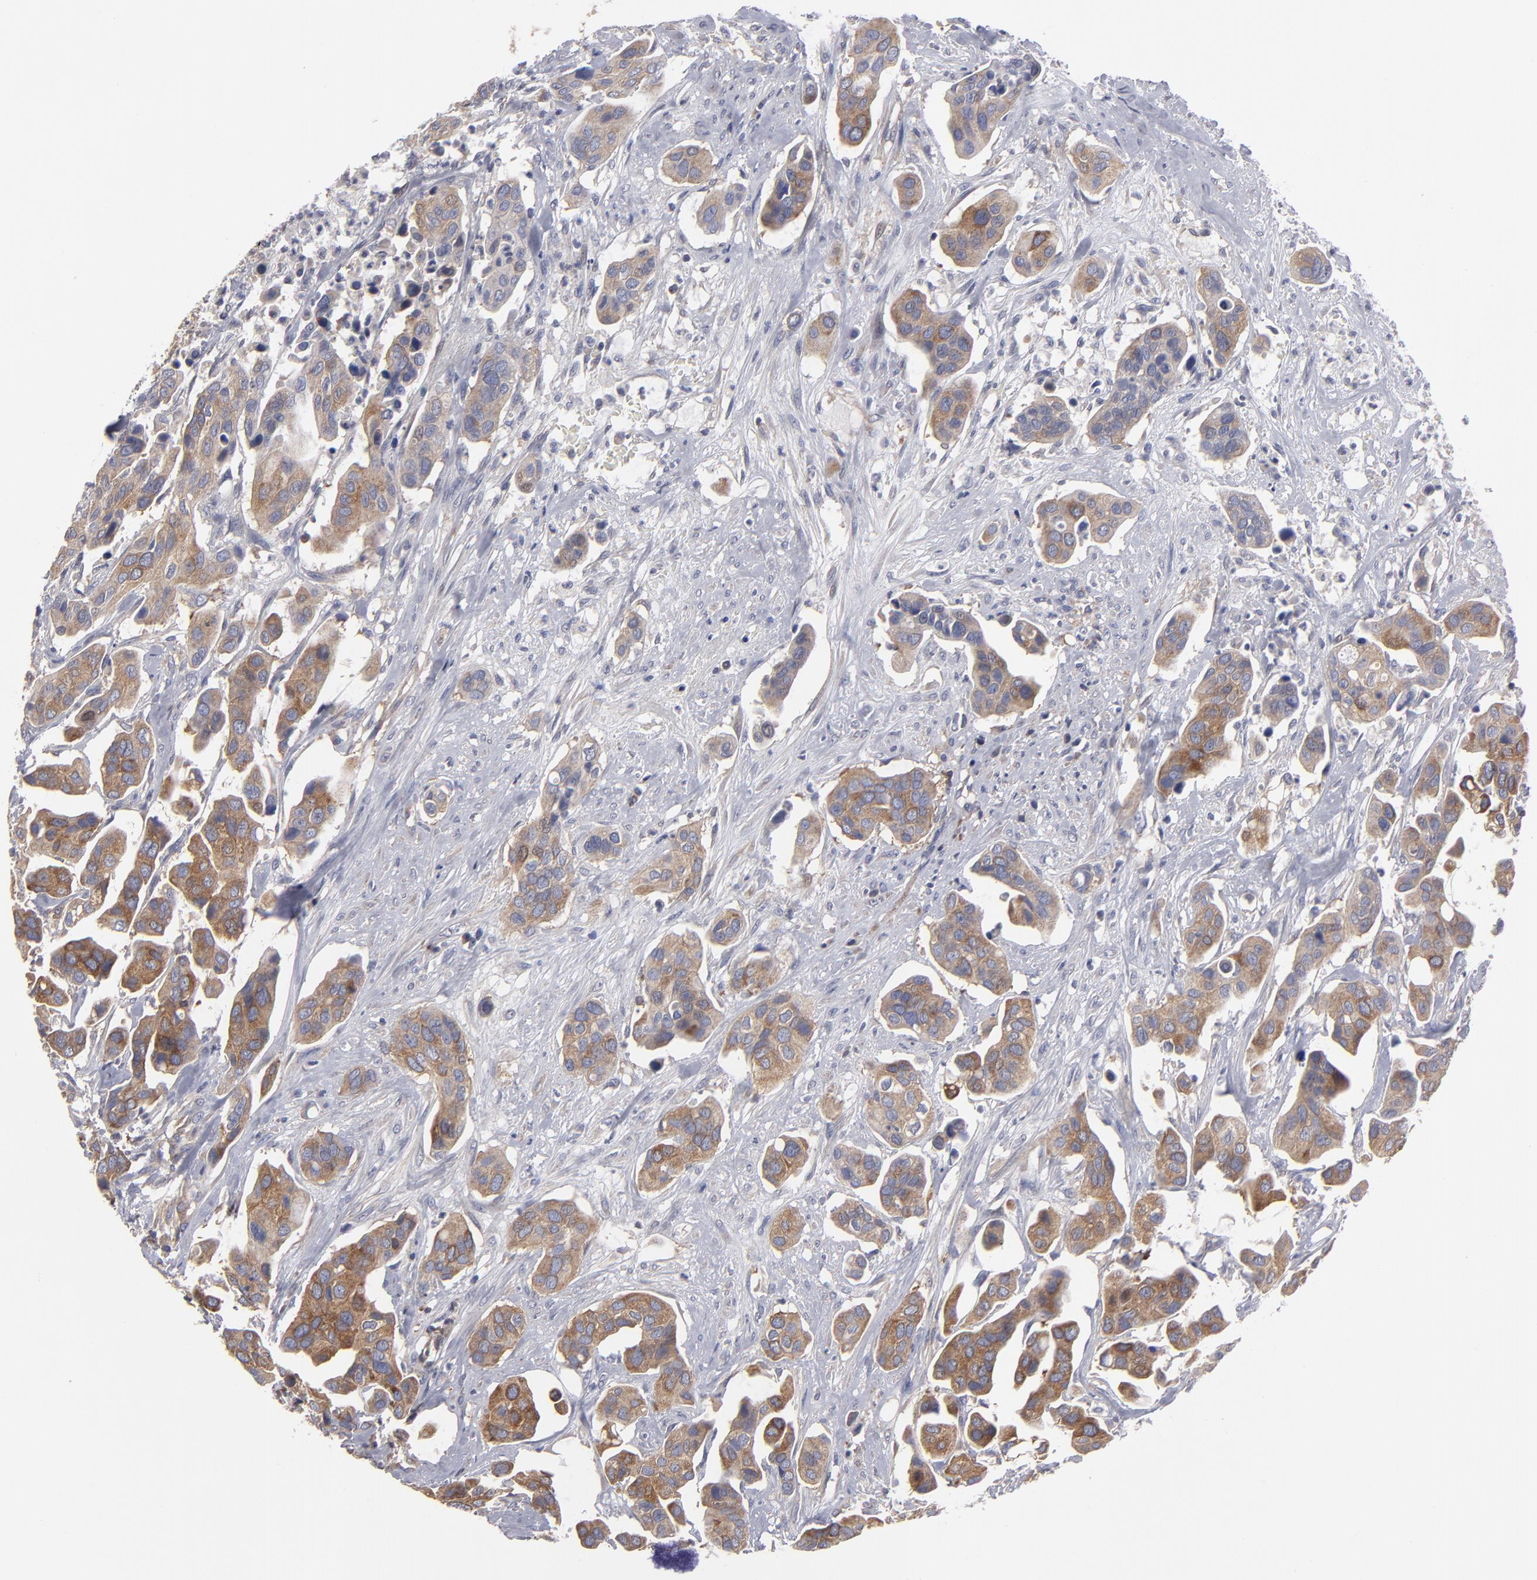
{"staining": {"intensity": "strong", "quantity": ">75%", "location": "cytoplasmic/membranous"}, "tissue": "urothelial cancer", "cell_type": "Tumor cells", "image_type": "cancer", "snomed": [{"axis": "morphology", "description": "Adenocarcinoma, NOS"}, {"axis": "topography", "description": "Urinary bladder"}], "caption": "Immunohistochemistry of human urothelial cancer demonstrates high levels of strong cytoplasmic/membranous staining in about >75% of tumor cells.", "gene": "CEP97", "patient": {"sex": "male", "age": 61}}